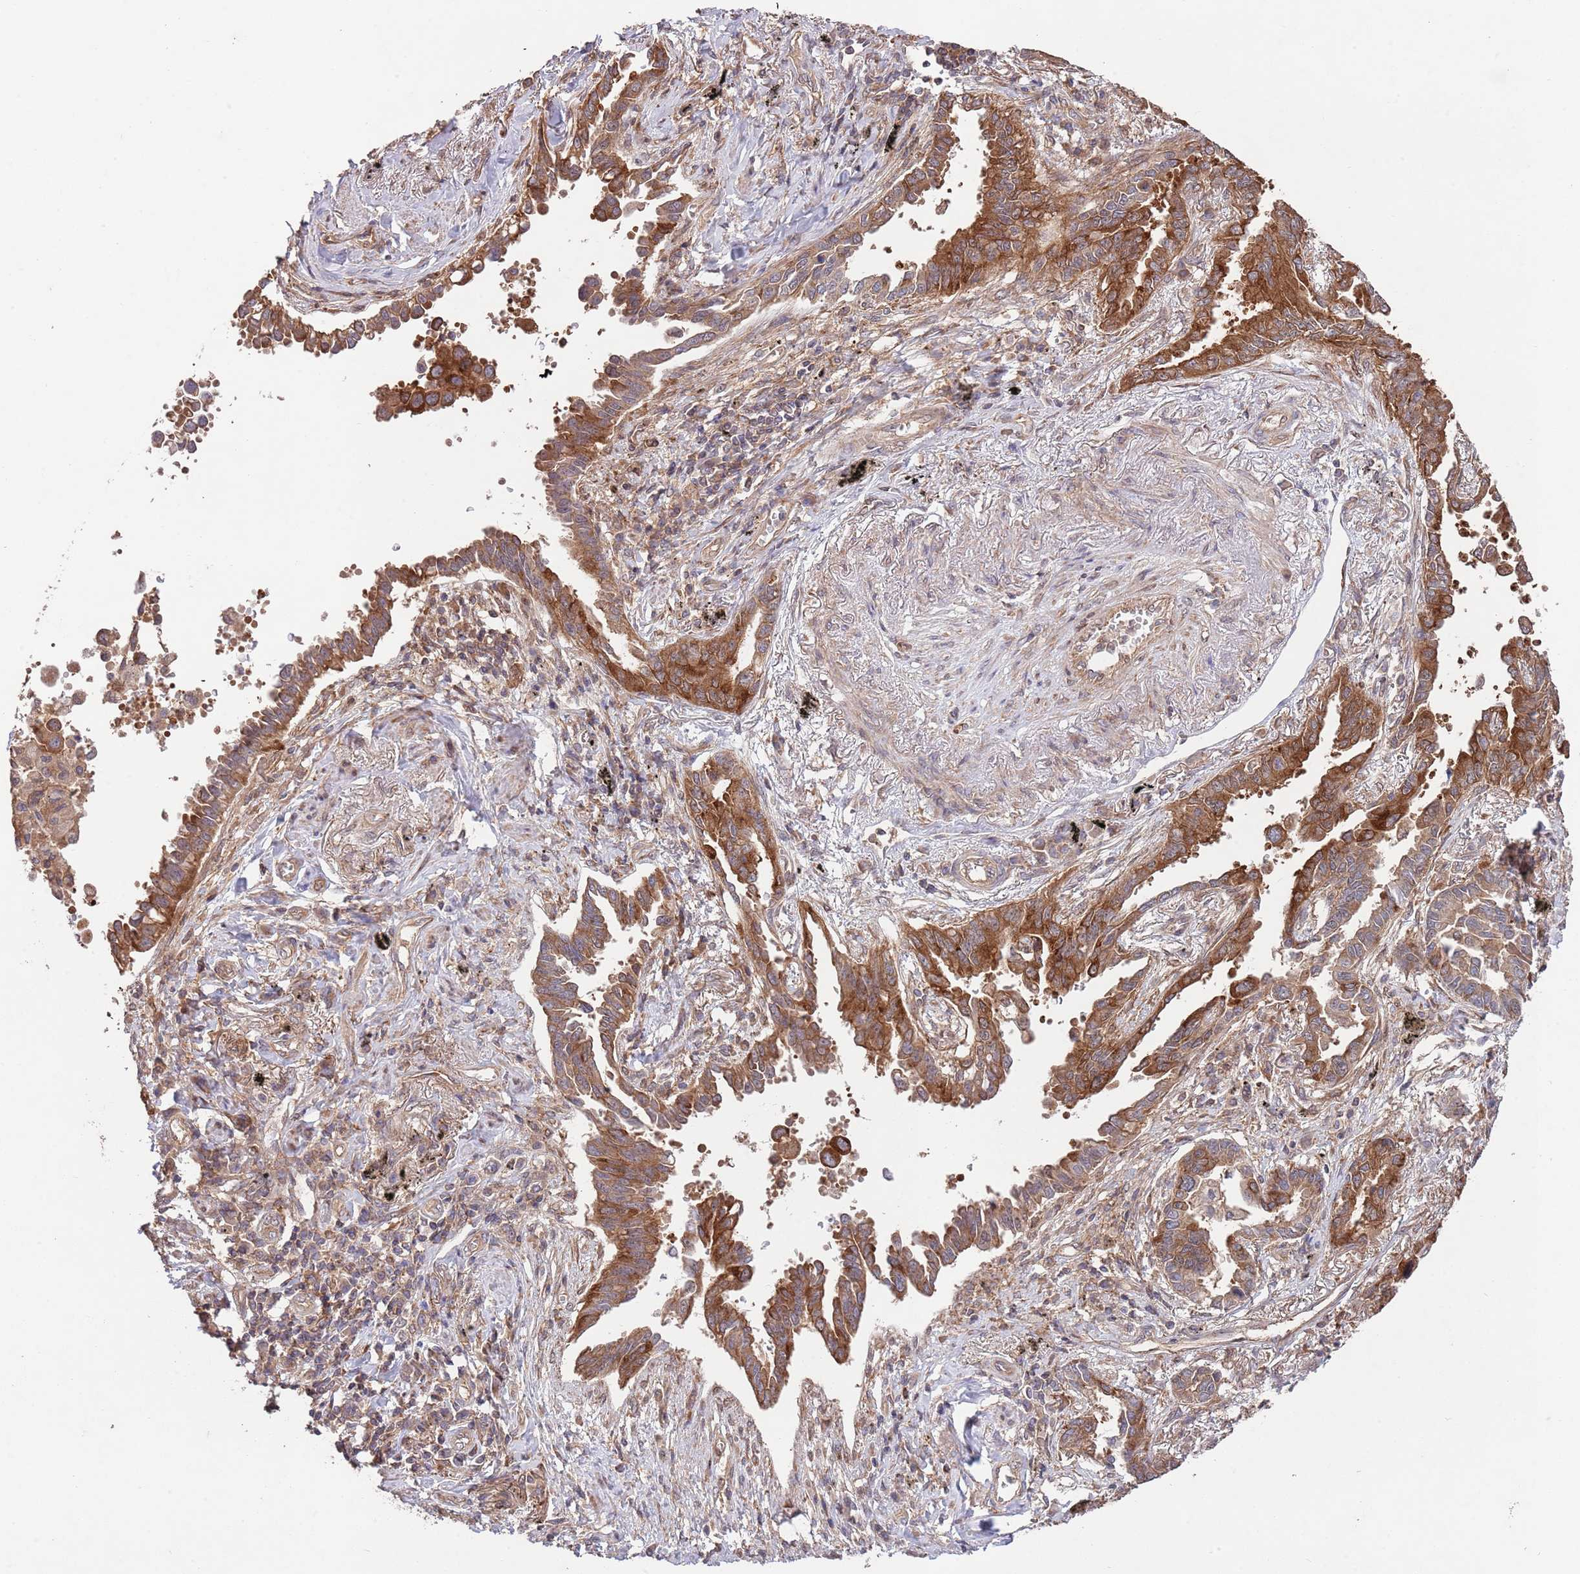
{"staining": {"intensity": "moderate", "quantity": ">75%", "location": "cytoplasmic/membranous"}, "tissue": "lung cancer", "cell_type": "Tumor cells", "image_type": "cancer", "snomed": [{"axis": "morphology", "description": "Adenocarcinoma, NOS"}, {"axis": "topography", "description": "Lung"}], "caption": "Lung cancer stained with a brown dye reveals moderate cytoplasmic/membranous positive staining in approximately >75% of tumor cells.", "gene": "RNF19B", "patient": {"sex": "male", "age": 67}}